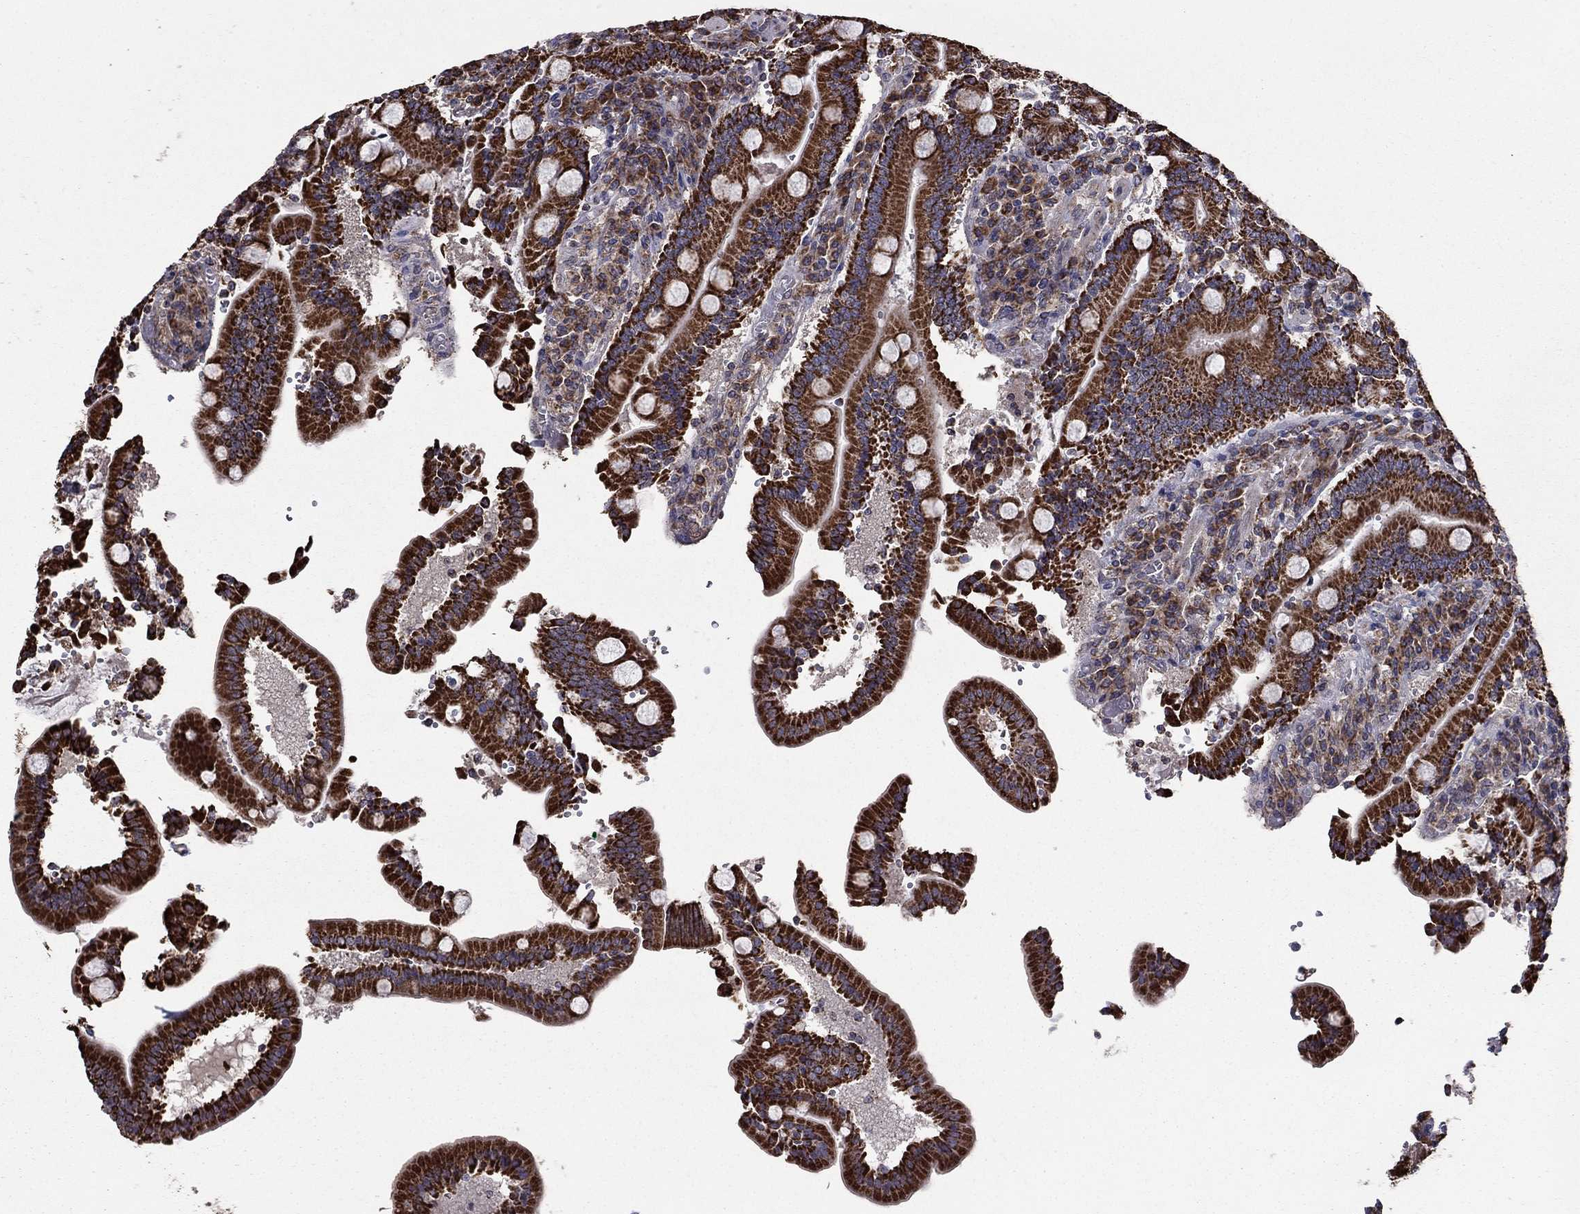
{"staining": {"intensity": "strong", "quantity": ">75%", "location": "cytoplasmic/membranous"}, "tissue": "duodenum", "cell_type": "Glandular cells", "image_type": "normal", "snomed": [{"axis": "morphology", "description": "Normal tissue, NOS"}, {"axis": "topography", "description": "Duodenum"}], "caption": "Strong cytoplasmic/membranous protein positivity is appreciated in about >75% of glandular cells in duodenum. Immunohistochemistry stains the protein in brown and the nuclei are stained blue.", "gene": "NKIRAS1", "patient": {"sex": "female", "age": 62}}